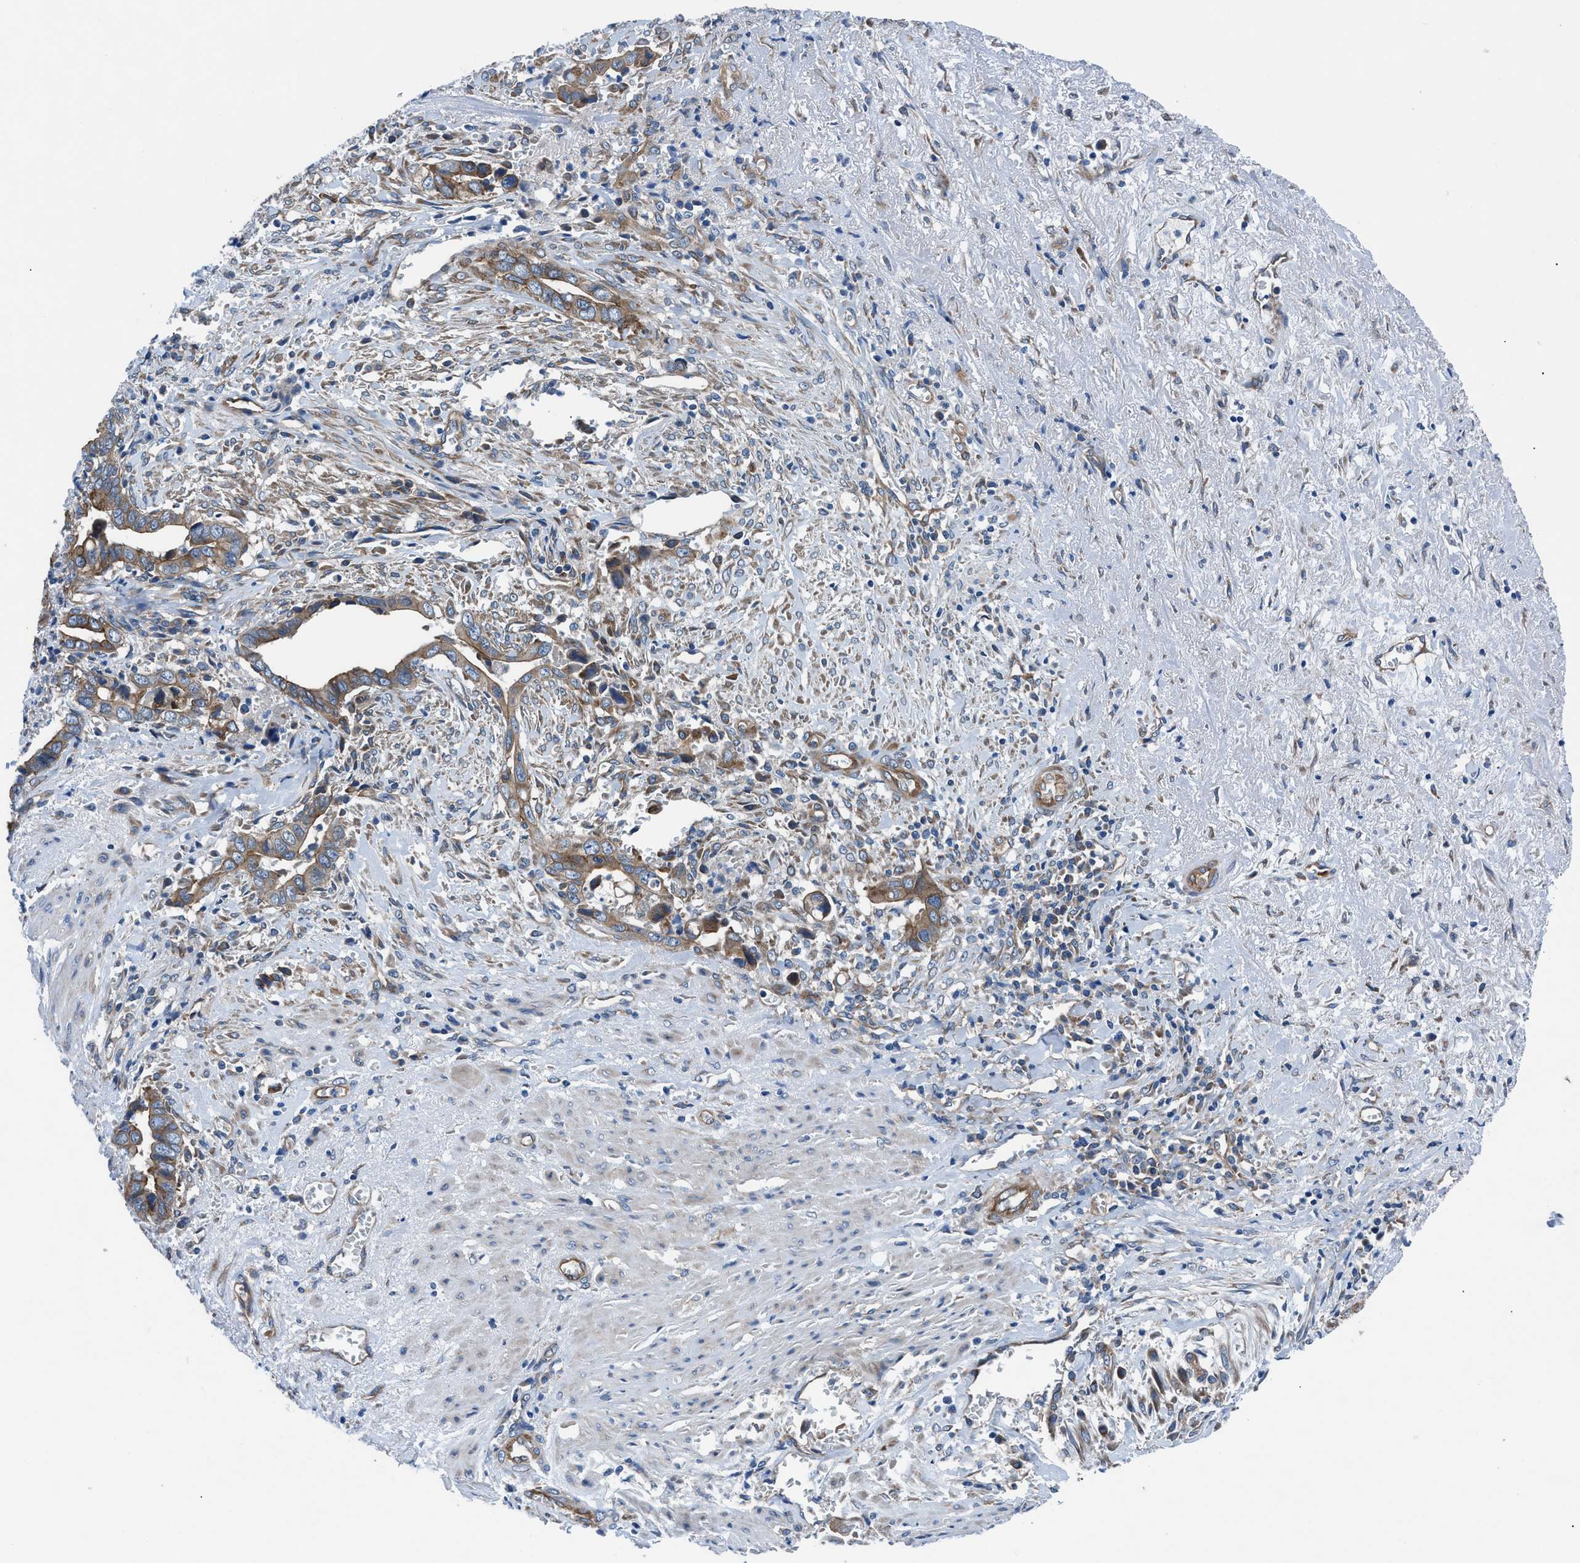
{"staining": {"intensity": "strong", "quantity": ">75%", "location": "cytoplasmic/membranous"}, "tissue": "liver cancer", "cell_type": "Tumor cells", "image_type": "cancer", "snomed": [{"axis": "morphology", "description": "Cholangiocarcinoma"}, {"axis": "topography", "description": "Liver"}], "caption": "DAB (3,3'-diaminobenzidine) immunohistochemical staining of liver cholangiocarcinoma displays strong cytoplasmic/membranous protein positivity in approximately >75% of tumor cells.", "gene": "TRIP4", "patient": {"sex": "female", "age": 79}}